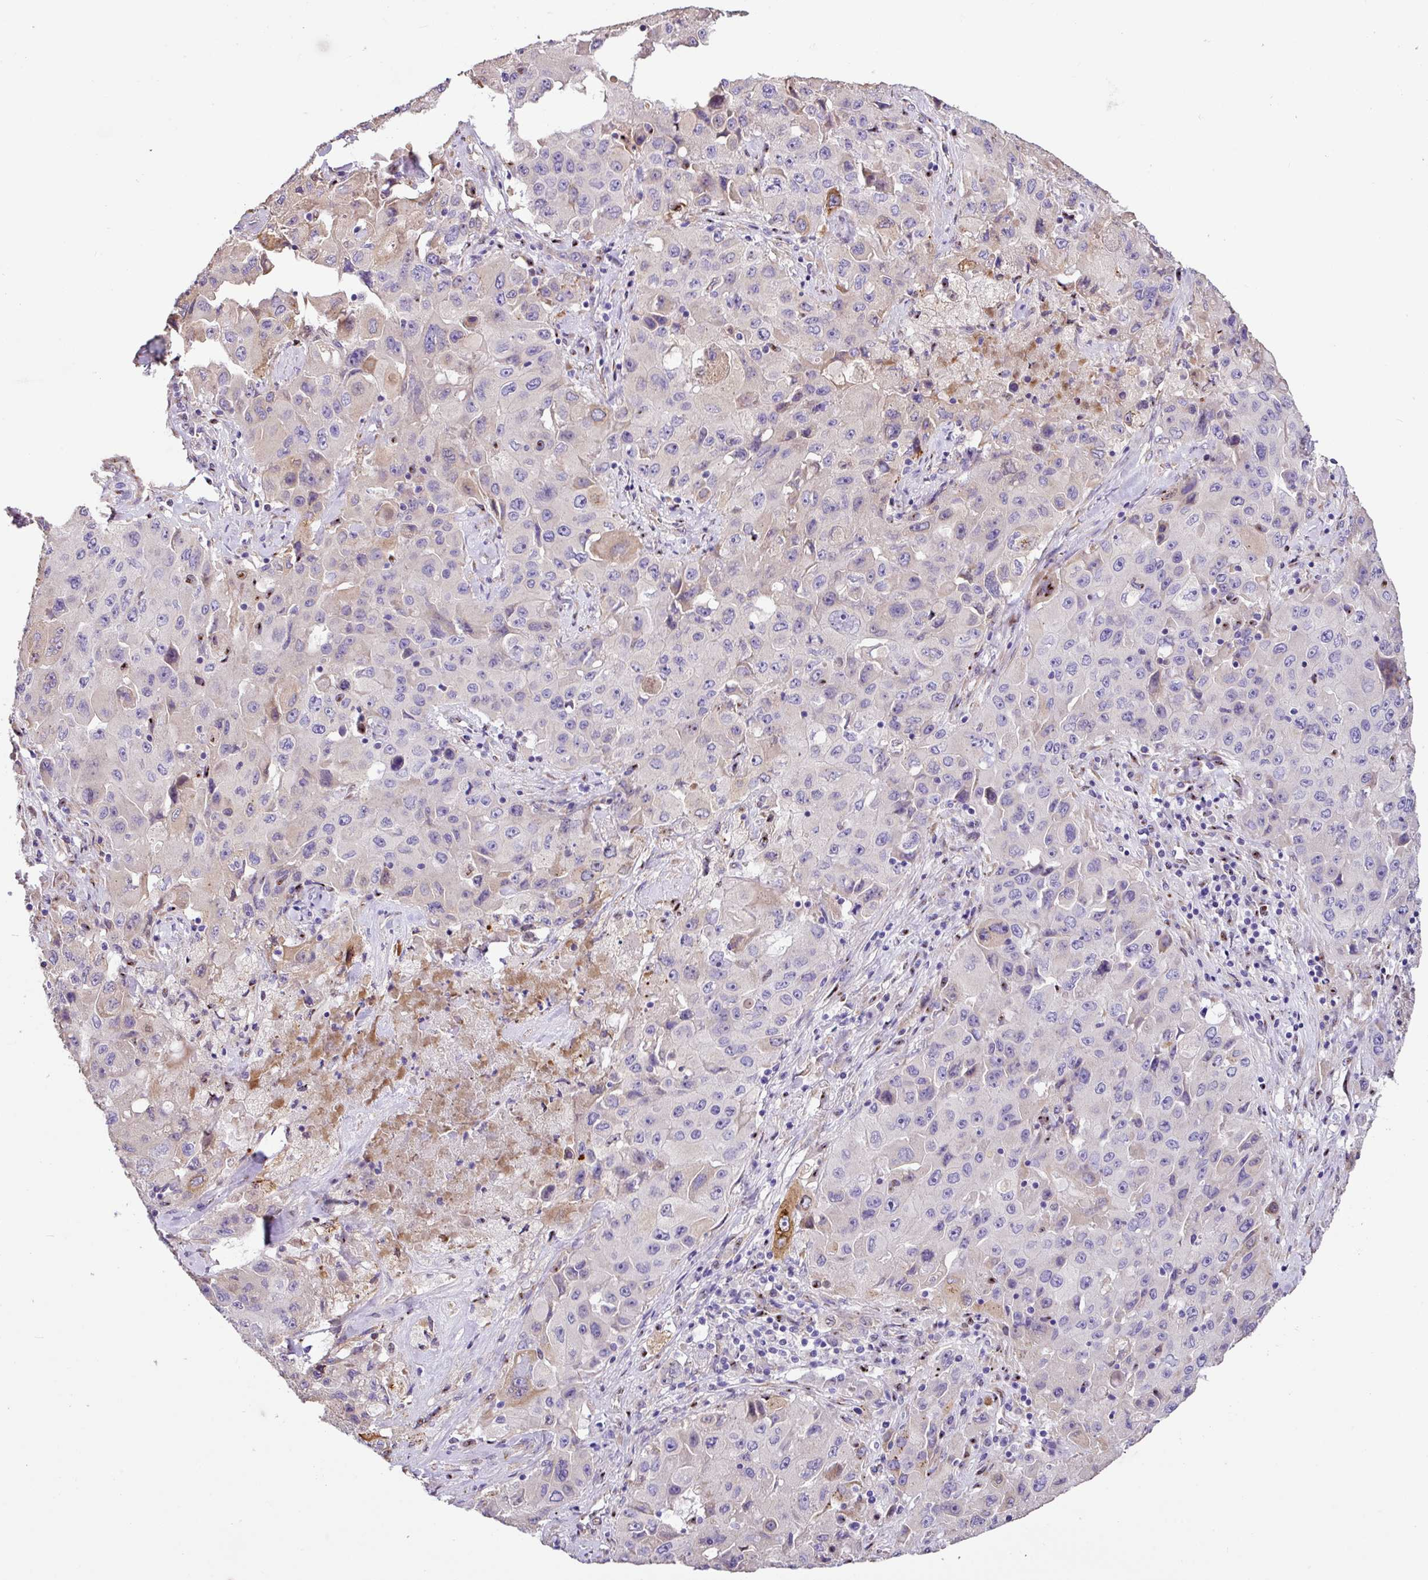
{"staining": {"intensity": "weak", "quantity": "<25%", "location": "cytoplasmic/membranous"}, "tissue": "lung cancer", "cell_type": "Tumor cells", "image_type": "cancer", "snomed": [{"axis": "morphology", "description": "Squamous cell carcinoma, NOS"}, {"axis": "topography", "description": "Lung"}], "caption": "Immunohistochemistry (IHC) histopathology image of squamous cell carcinoma (lung) stained for a protein (brown), which shows no positivity in tumor cells.", "gene": "ZG16", "patient": {"sex": "male", "age": 63}}